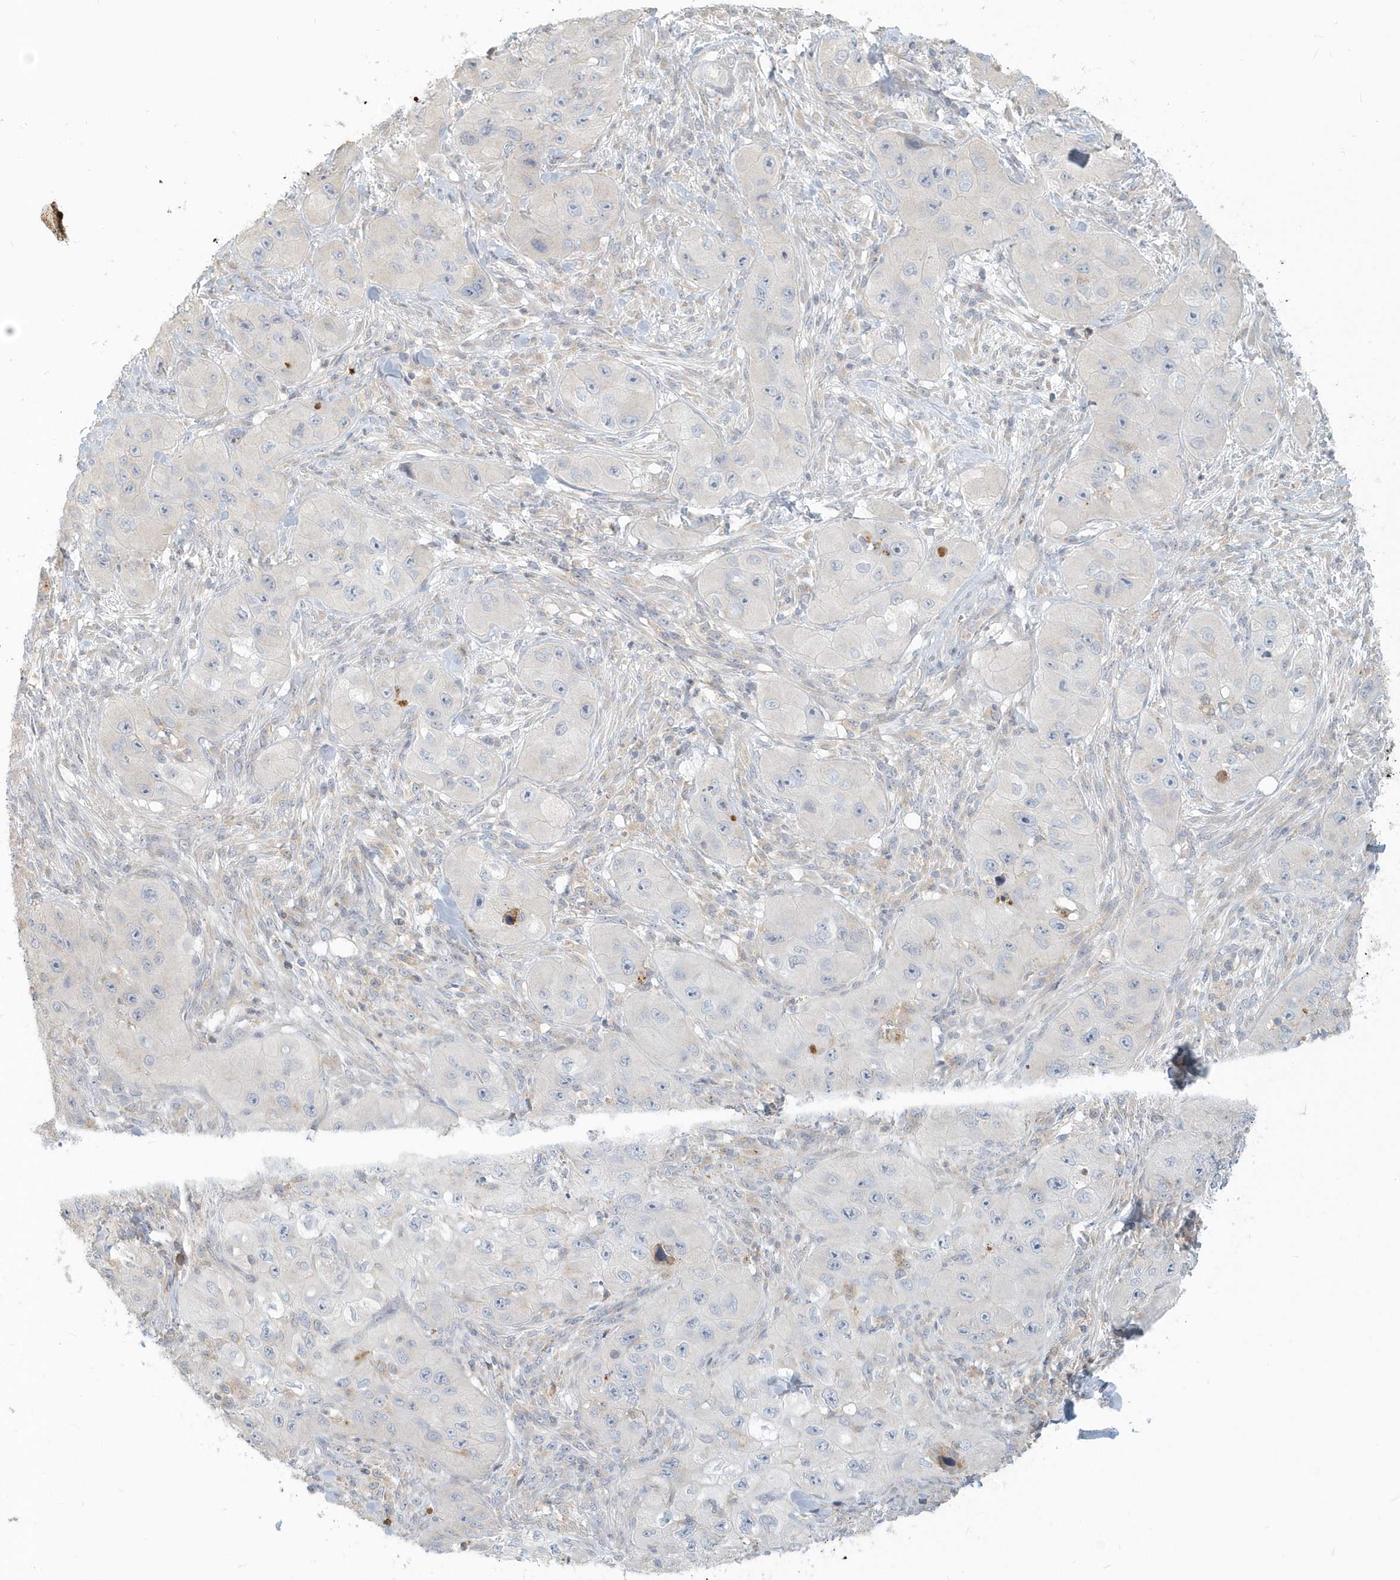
{"staining": {"intensity": "negative", "quantity": "none", "location": "none"}, "tissue": "skin cancer", "cell_type": "Tumor cells", "image_type": "cancer", "snomed": [{"axis": "morphology", "description": "Squamous cell carcinoma, NOS"}, {"axis": "topography", "description": "Skin"}, {"axis": "topography", "description": "Subcutis"}], "caption": "An image of skin cancer (squamous cell carcinoma) stained for a protein demonstrates no brown staining in tumor cells.", "gene": "NAPB", "patient": {"sex": "male", "age": 73}}